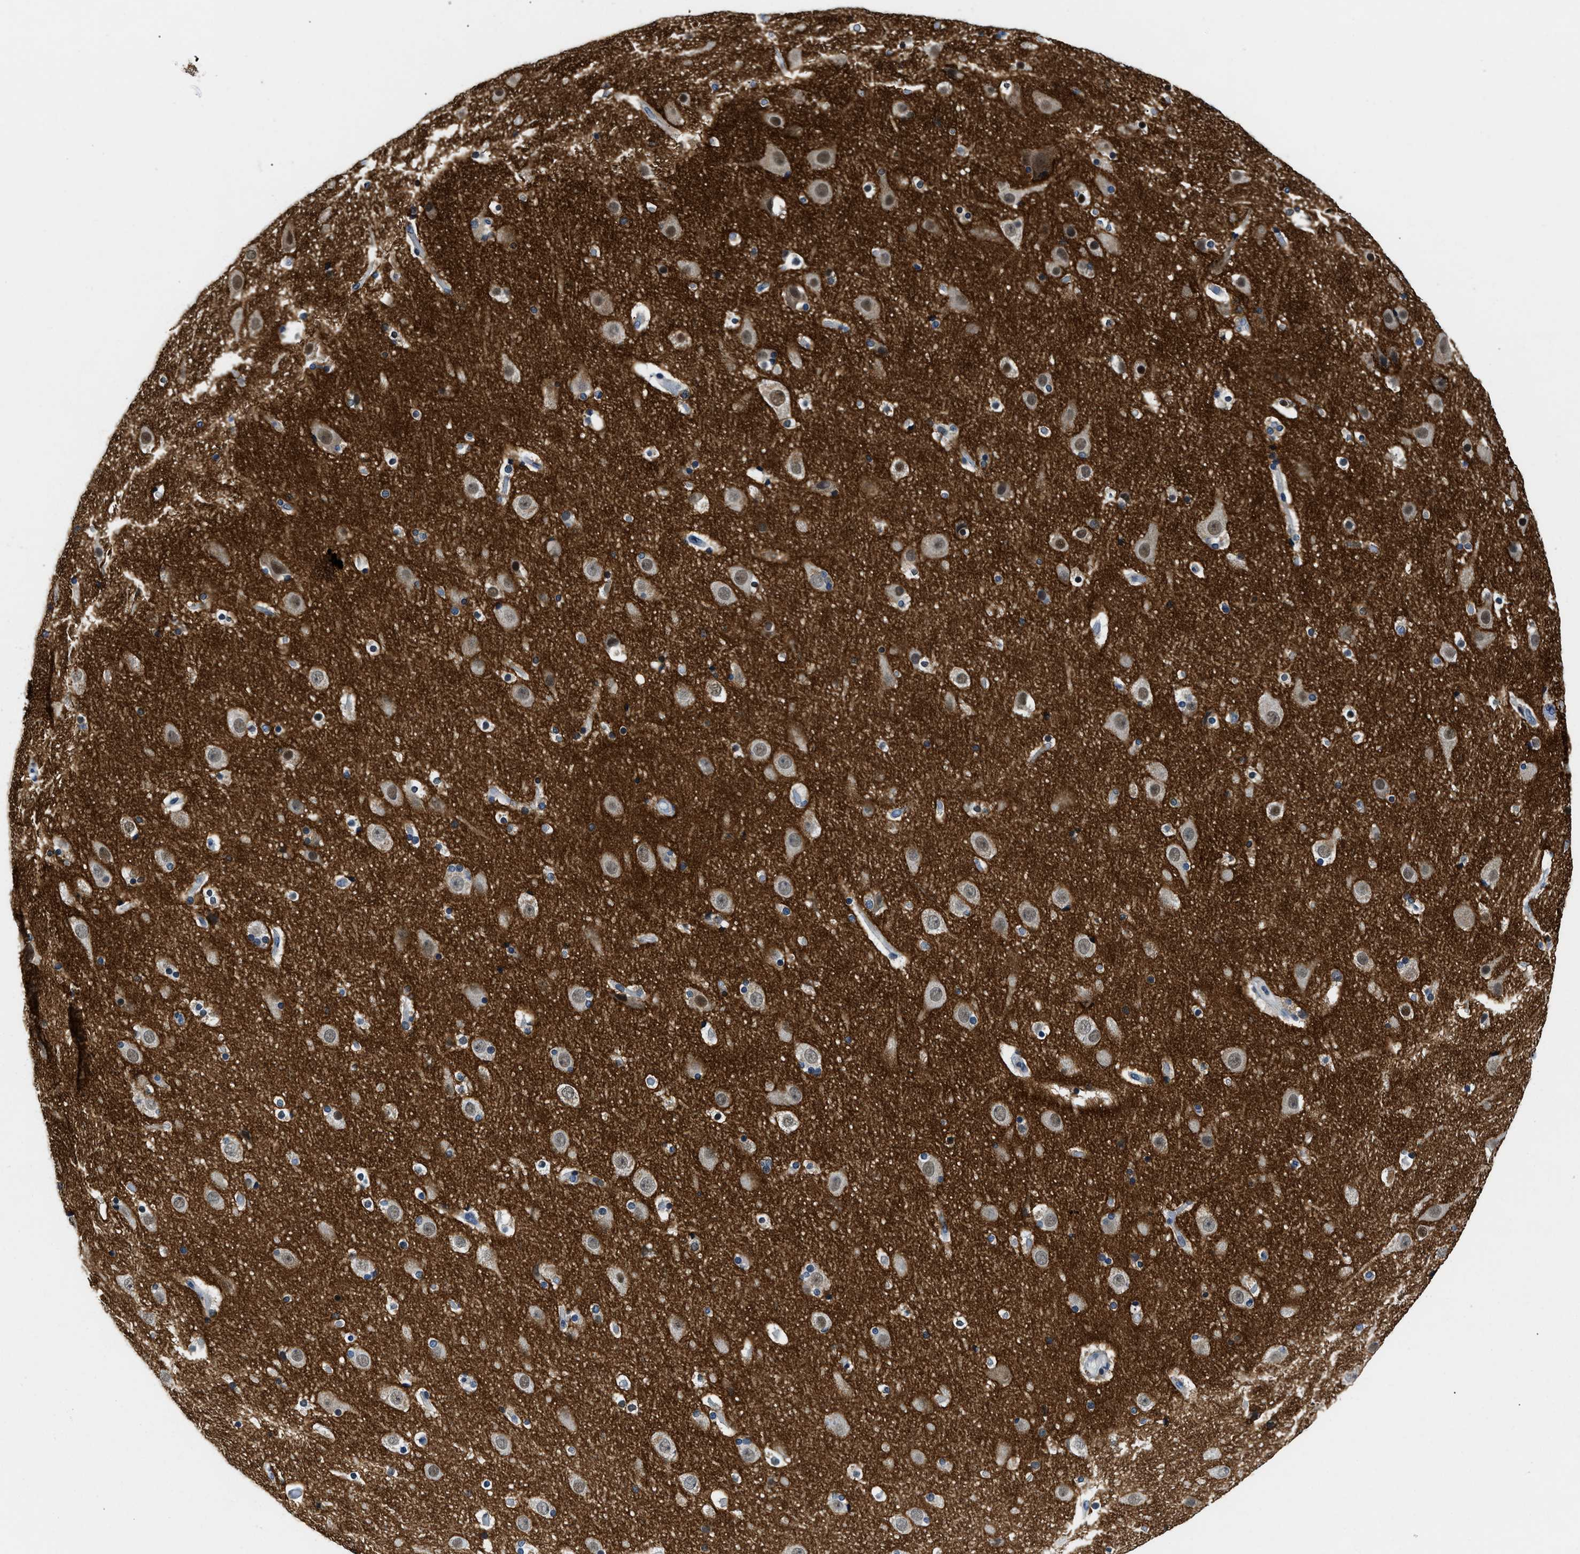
{"staining": {"intensity": "negative", "quantity": "none", "location": "none"}, "tissue": "cerebral cortex", "cell_type": "Endothelial cells", "image_type": "normal", "snomed": [{"axis": "morphology", "description": "Normal tissue, NOS"}, {"axis": "topography", "description": "Cerebral cortex"}], "caption": "This is an IHC micrograph of benign cerebral cortex. There is no positivity in endothelial cells.", "gene": "IKBKE", "patient": {"sex": "male", "age": 57}}